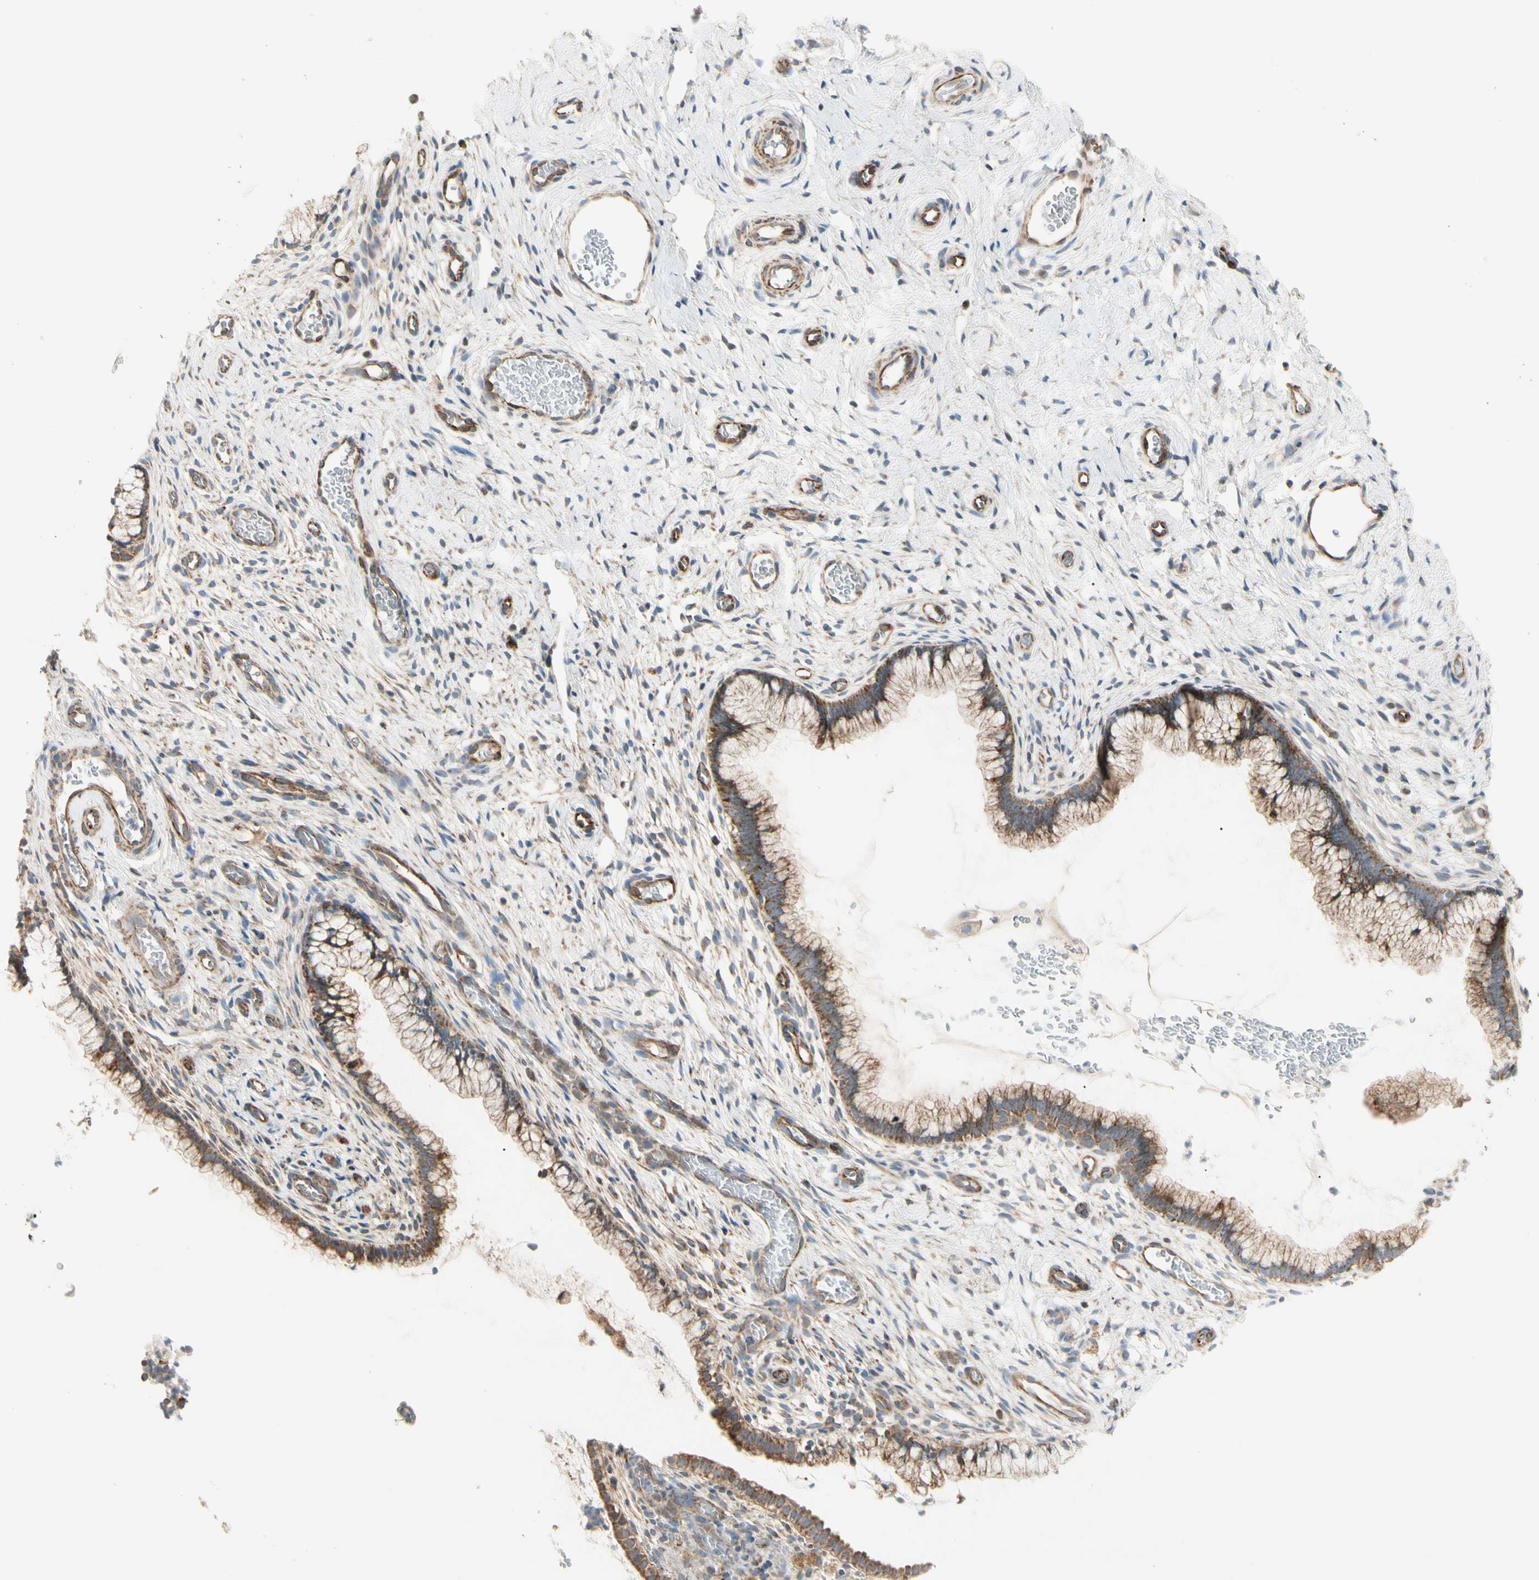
{"staining": {"intensity": "moderate", "quantity": ">75%", "location": "cytoplasmic/membranous"}, "tissue": "cervix", "cell_type": "Glandular cells", "image_type": "normal", "snomed": [{"axis": "morphology", "description": "Normal tissue, NOS"}, {"axis": "topography", "description": "Cervix"}], "caption": "Glandular cells show medium levels of moderate cytoplasmic/membranous staining in about >75% of cells in benign human cervix. The protein is shown in brown color, while the nuclei are stained blue.", "gene": "TBC1D10A", "patient": {"sex": "female", "age": 65}}